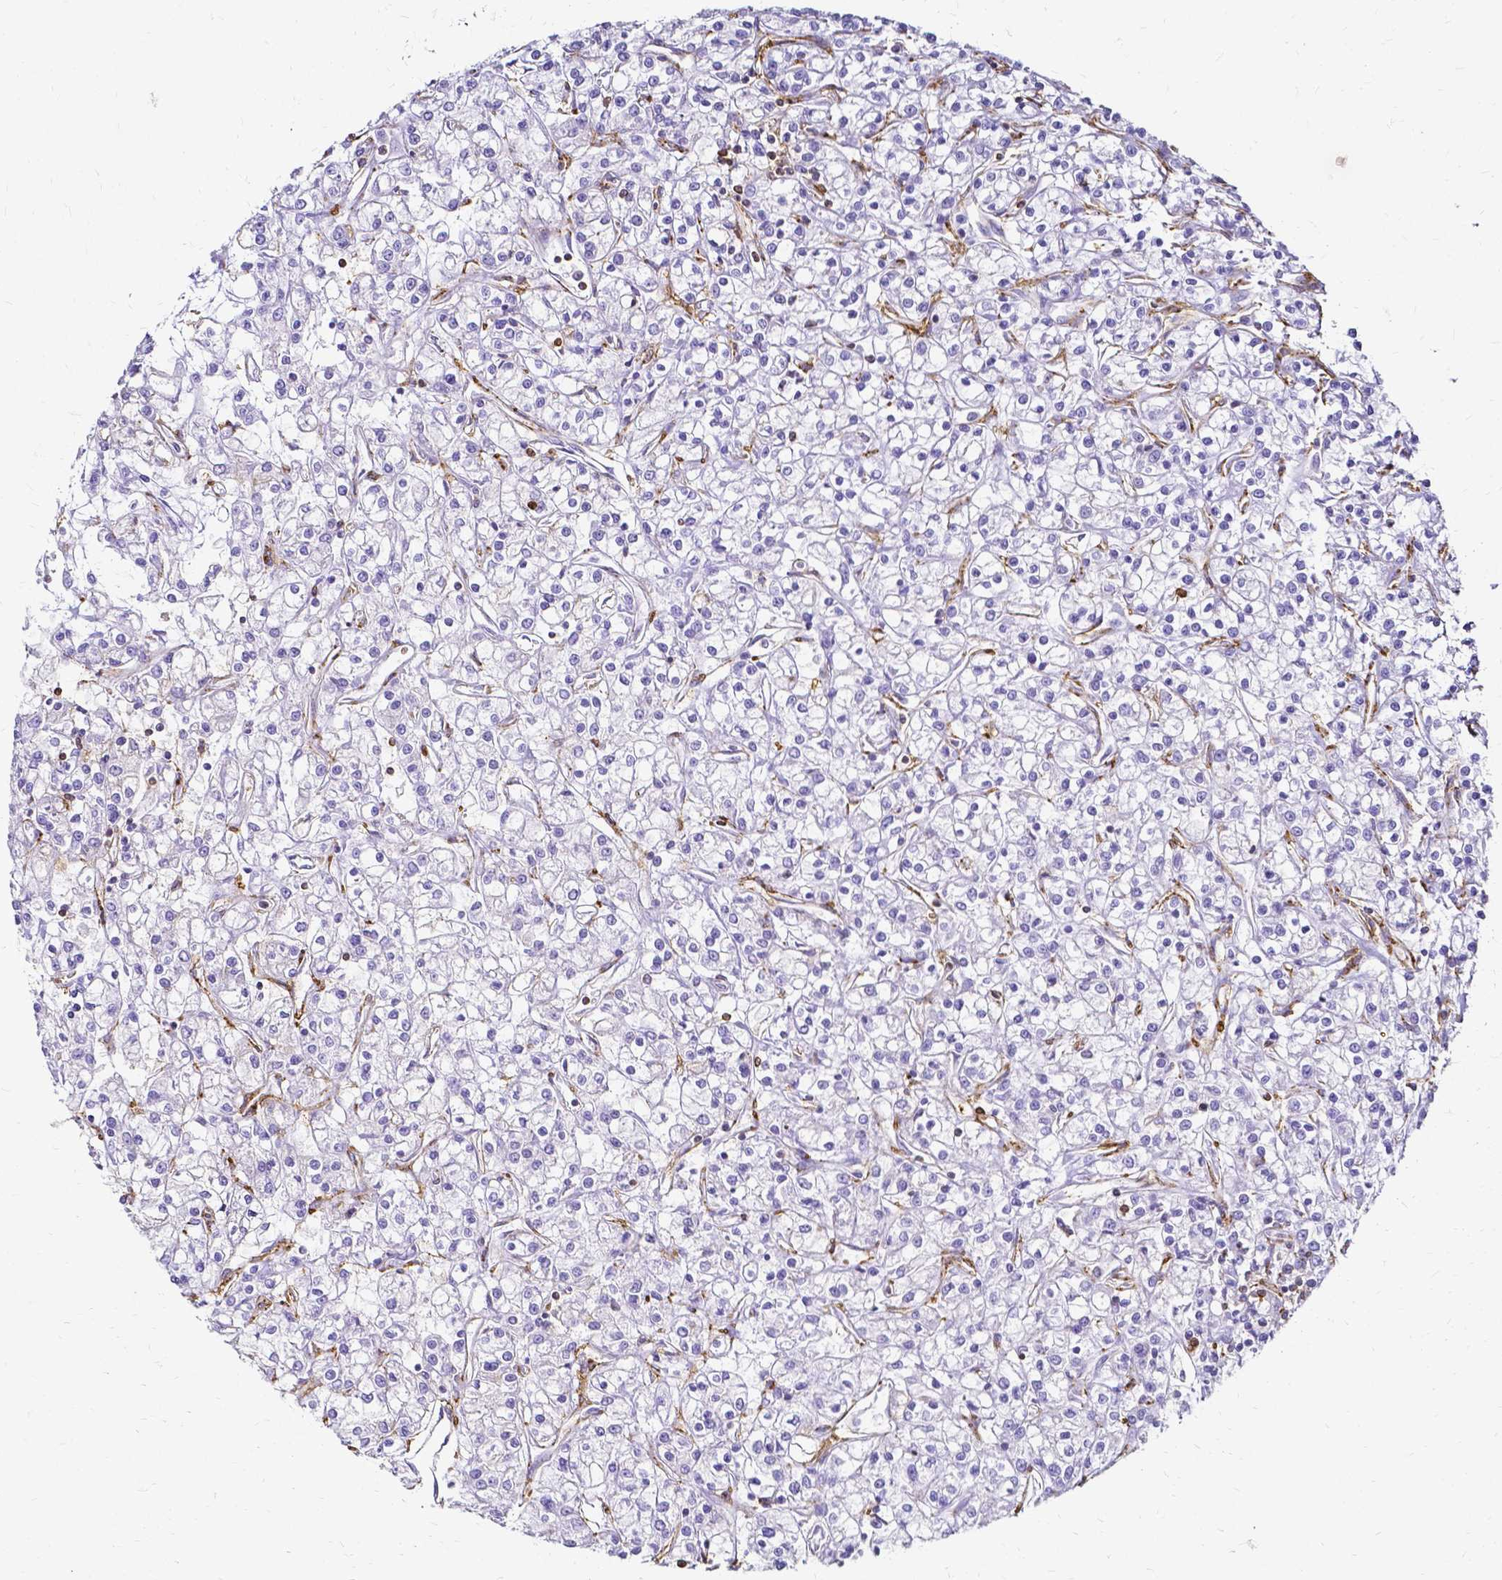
{"staining": {"intensity": "negative", "quantity": "none", "location": "none"}, "tissue": "renal cancer", "cell_type": "Tumor cells", "image_type": "cancer", "snomed": [{"axis": "morphology", "description": "Adenocarcinoma, NOS"}, {"axis": "topography", "description": "Kidney"}], "caption": "Tumor cells show no significant protein expression in renal adenocarcinoma.", "gene": "HSPA12A", "patient": {"sex": "female", "age": 59}}